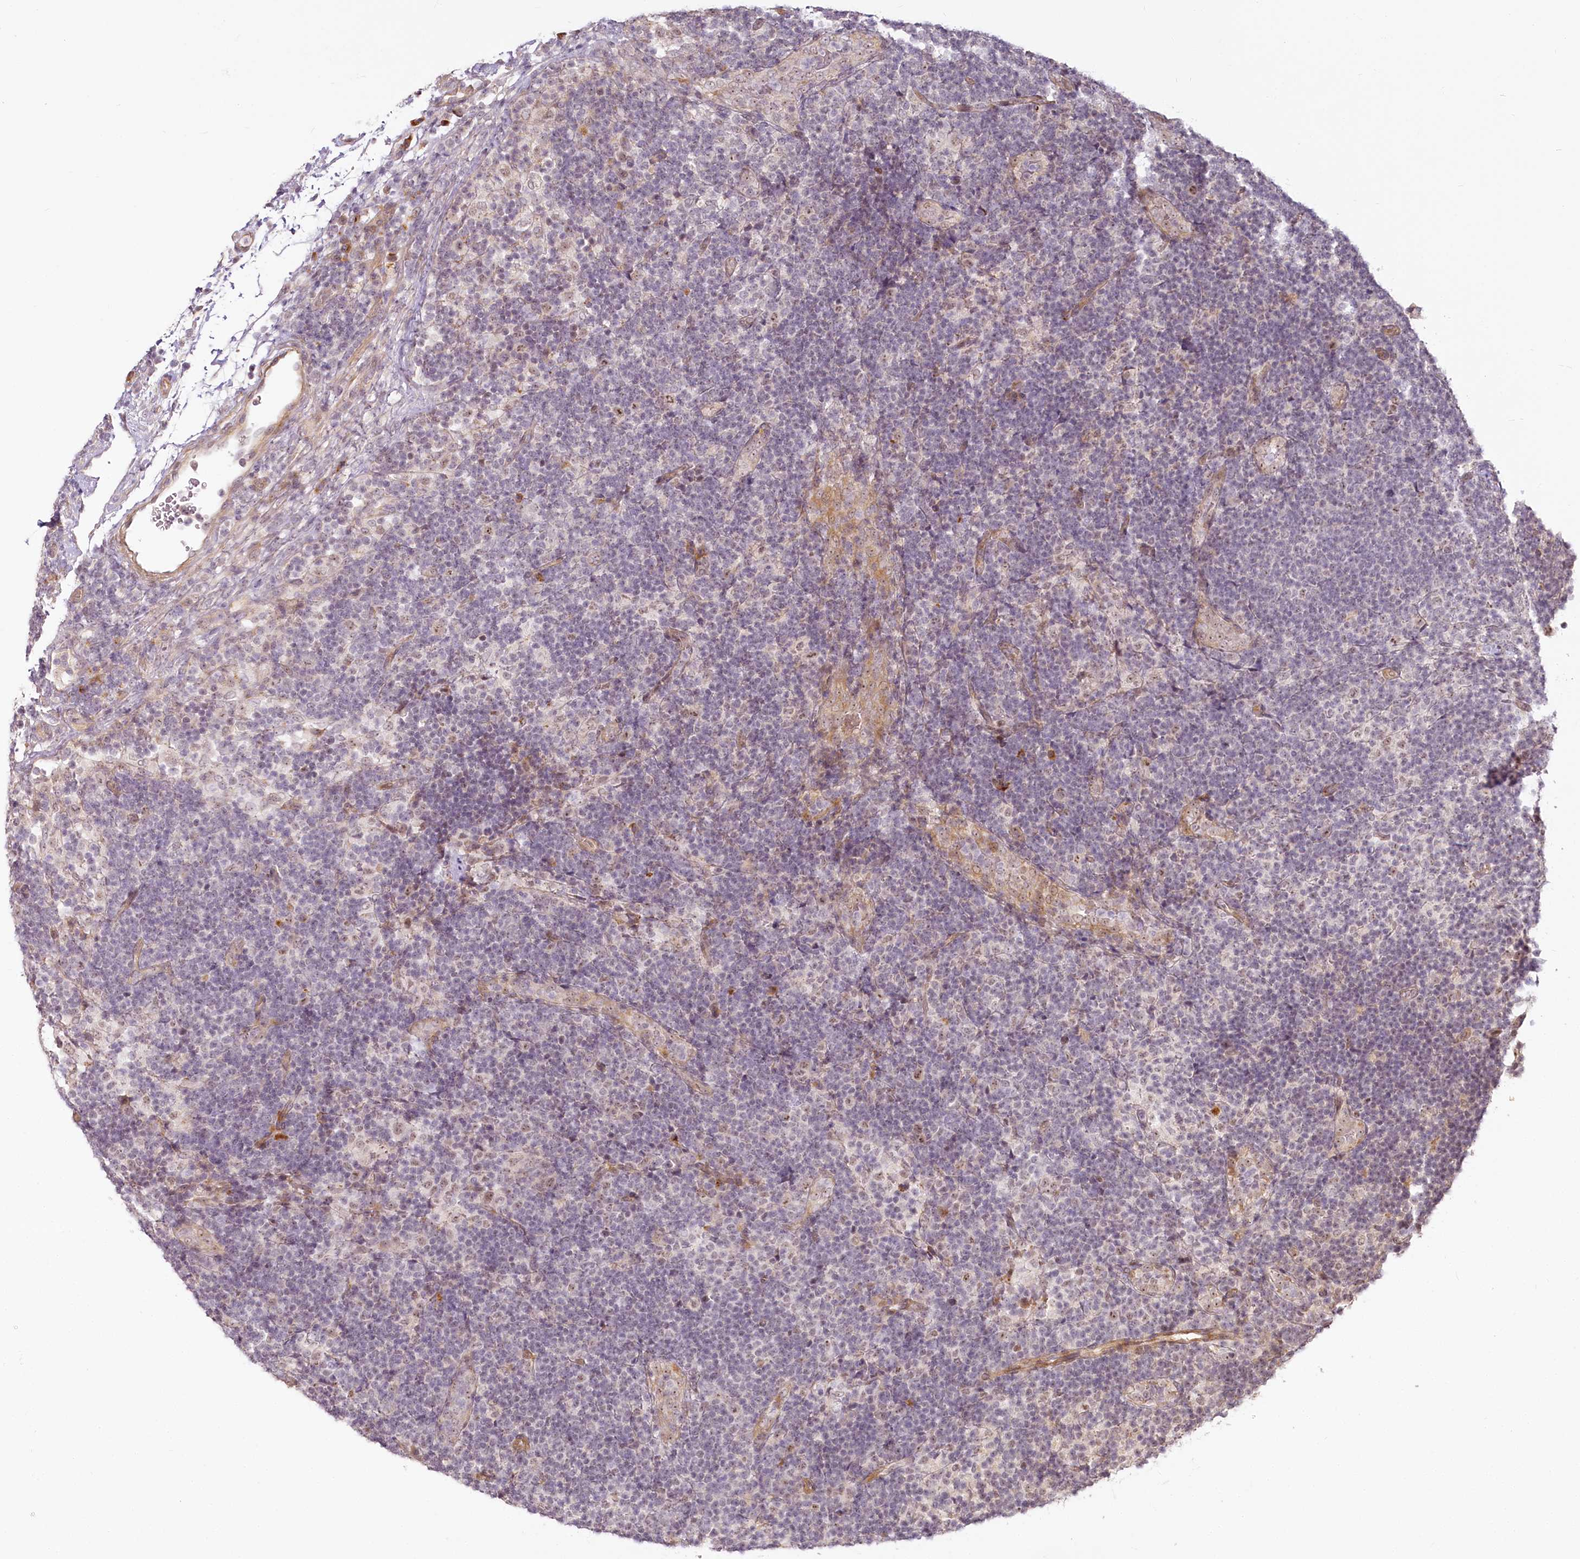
{"staining": {"intensity": "weak", "quantity": "<25%", "location": "nuclear"}, "tissue": "lymph node", "cell_type": "Germinal center cells", "image_type": "normal", "snomed": [{"axis": "morphology", "description": "Normal tissue, NOS"}, {"axis": "topography", "description": "Lymph node"}], "caption": "This is an IHC photomicrograph of normal human lymph node. There is no positivity in germinal center cells.", "gene": "EXOSC7", "patient": {"sex": "female", "age": 22}}